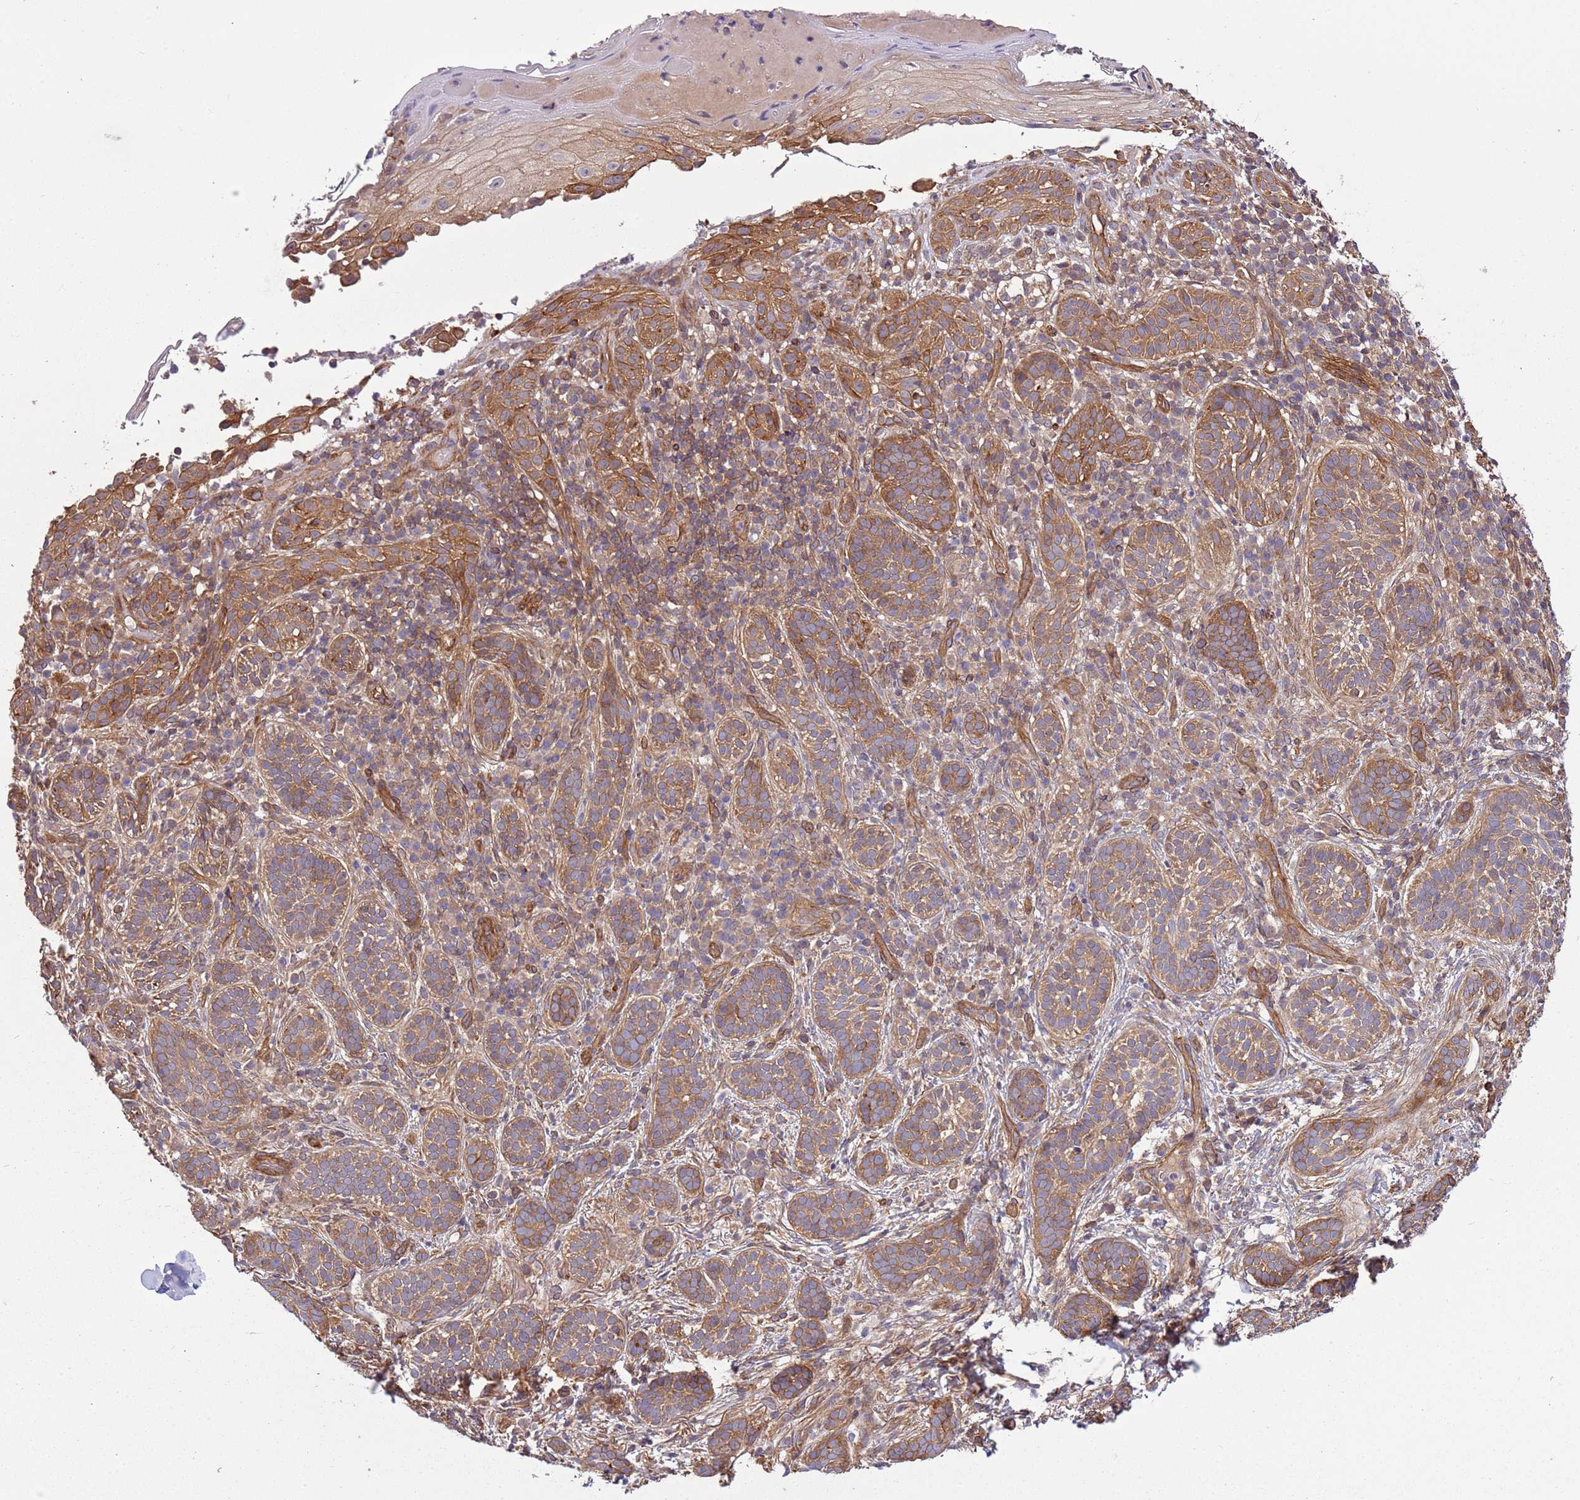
{"staining": {"intensity": "moderate", "quantity": ">75%", "location": "cytoplasmic/membranous"}, "tissue": "skin cancer", "cell_type": "Tumor cells", "image_type": "cancer", "snomed": [{"axis": "morphology", "description": "Basal cell carcinoma"}, {"axis": "topography", "description": "Skin"}], "caption": "Immunohistochemistry image of neoplastic tissue: basal cell carcinoma (skin) stained using IHC demonstrates medium levels of moderate protein expression localized specifically in the cytoplasmic/membranous of tumor cells, appearing as a cytoplasmic/membranous brown color.", "gene": "GNL1", "patient": {"sex": "male", "age": 71}}